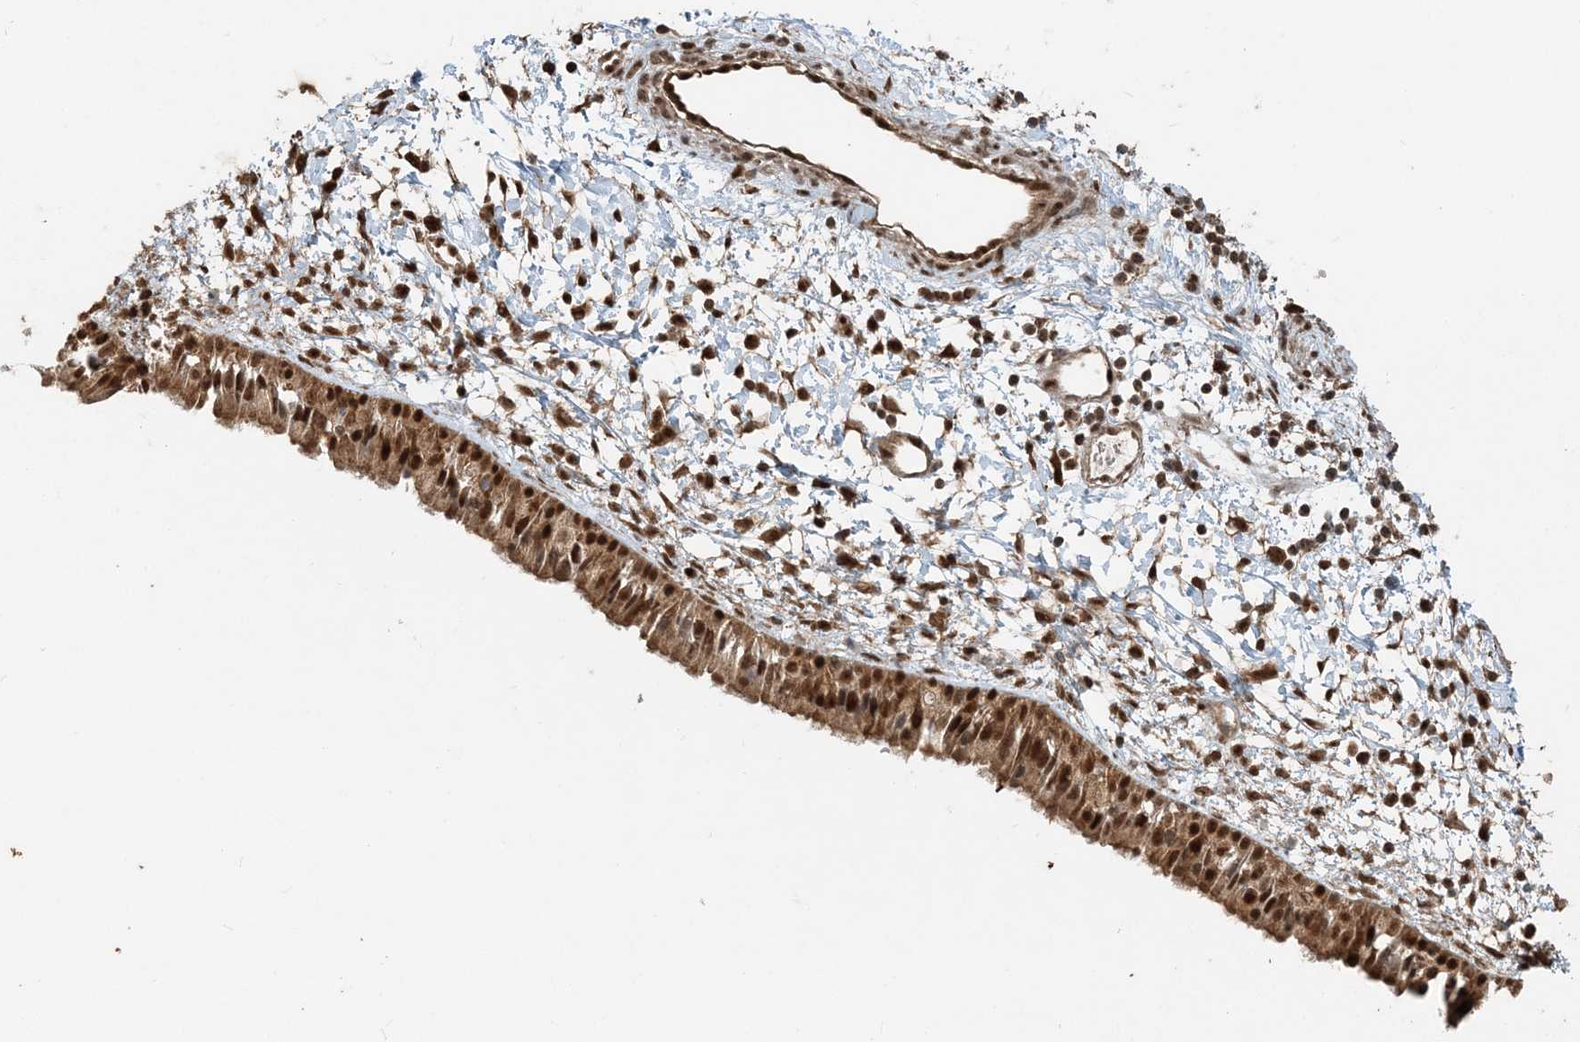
{"staining": {"intensity": "strong", "quantity": ">75%", "location": "cytoplasmic/membranous,nuclear"}, "tissue": "nasopharynx", "cell_type": "Respiratory epithelial cells", "image_type": "normal", "snomed": [{"axis": "morphology", "description": "Normal tissue, NOS"}, {"axis": "topography", "description": "Nasopharynx"}], "caption": "A brown stain labels strong cytoplasmic/membranous,nuclear expression of a protein in respiratory epithelial cells of benign human nasopharynx. Immunohistochemistry (ihc) stains the protein of interest in brown and the nuclei are stained blue.", "gene": "ARHGAP35", "patient": {"sex": "male", "age": 22}}